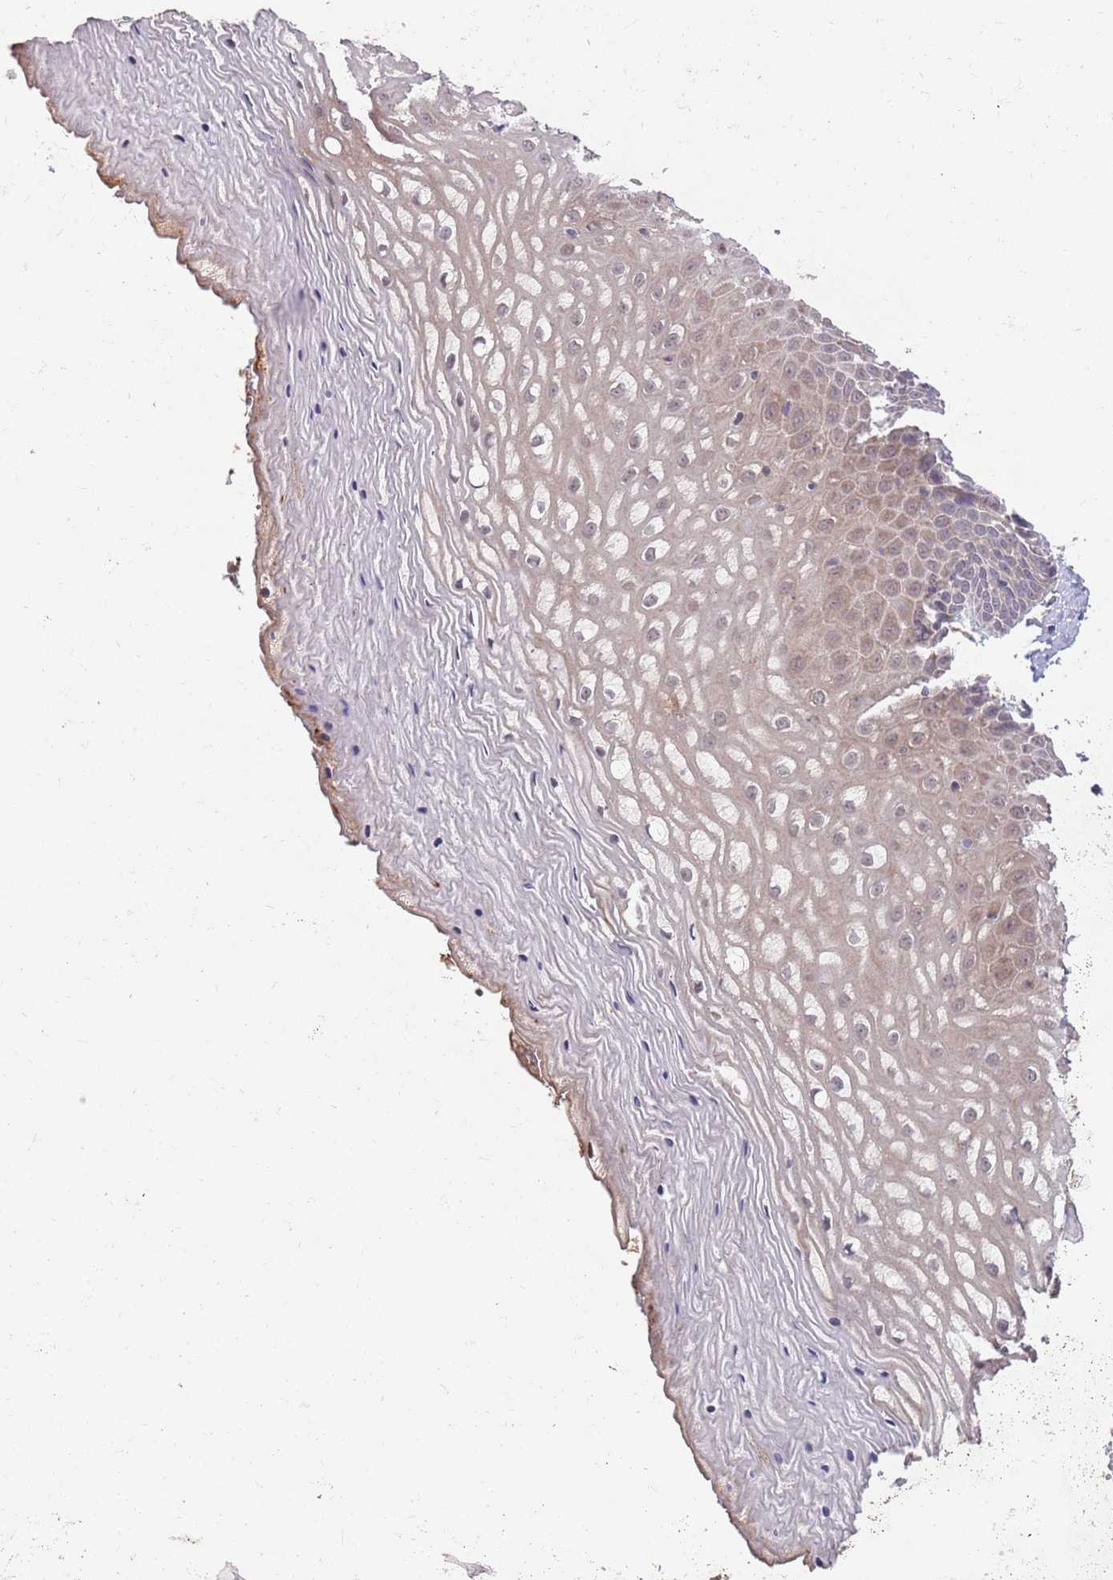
{"staining": {"intensity": "moderate", "quantity": ">75%", "location": "cytoplasmic/membranous"}, "tissue": "vagina", "cell_type": "Squamous epithelial cells", "image_type": "normal", "snomed": [{"axis": "morphology", "description": "Normal tissue, NOS"}, {"axis": "topography", "description": "Vagina"}], "caption": "Protein staining of unremarkable vagina exhibits moderate cytoplasmic/membranous expression in about >75% of squamous epithelial cells. Using DAB (brown) and hematoxylin (blue) stains, captured at high magnification using brightfield microscopy.", "gene": "MEI1", "patient": {"sex": "female", "age": 65}}